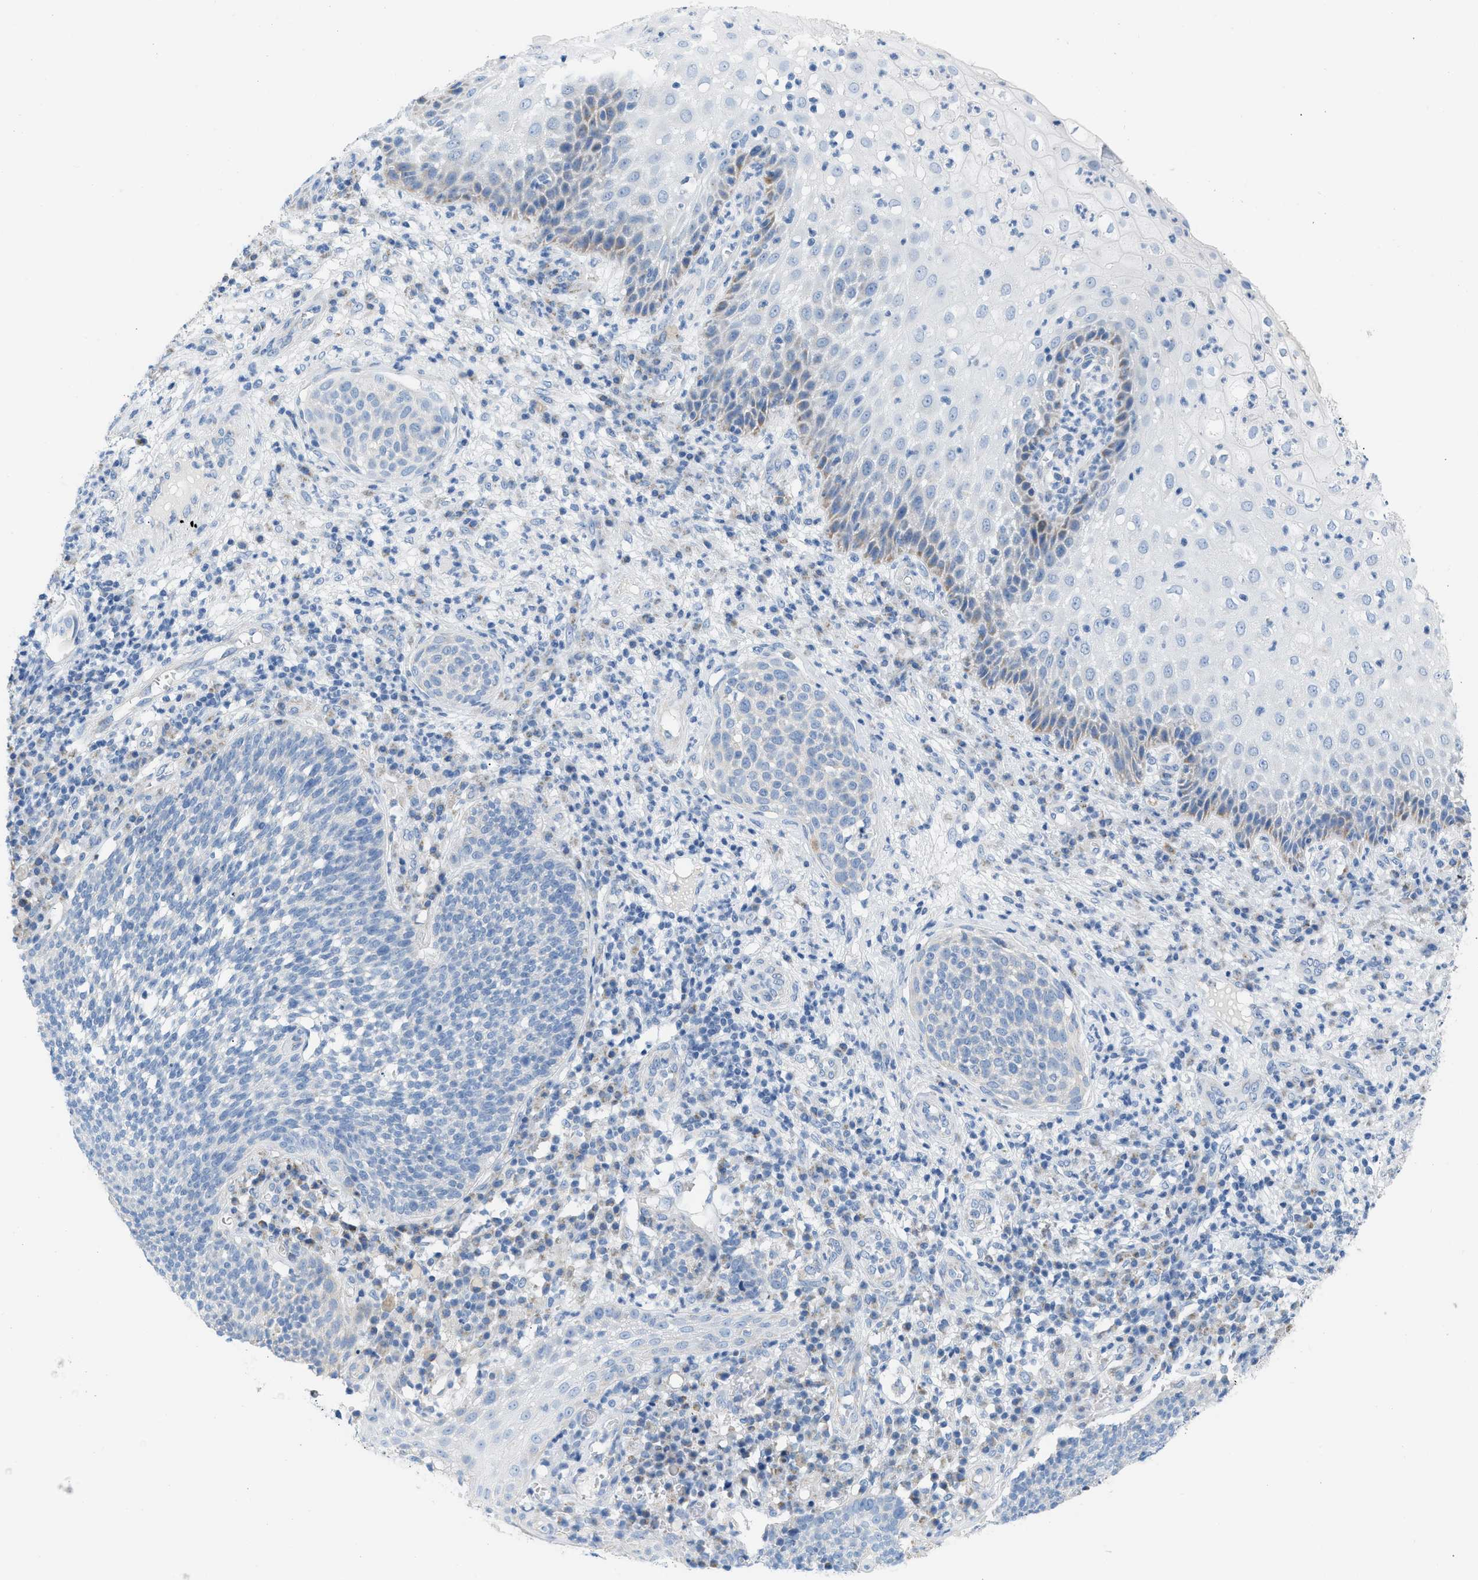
{"staining": {"intensity": "negative", "quantity": "none", "location": "none"}, "tissue": "cervical cancer", "cell_type": "Tumor cells", "image_type": "cancer", "snomed": [{"axis": "morphology", "description": "Squamous cell carcinoma, NOS"}, {"axis": "topography", "description": "Cervix"}], "caption": "High magnification brightfield microscopy of squamous cell carcinoma (cervical) stained with DAB (3,3'-diaminobenzidine) (brown) and counterstained with hematoxylin (blue): tumor cells show no significant staining.", "gene": "NDUFS8", "patient": {"sex": "female", "age": 34}}